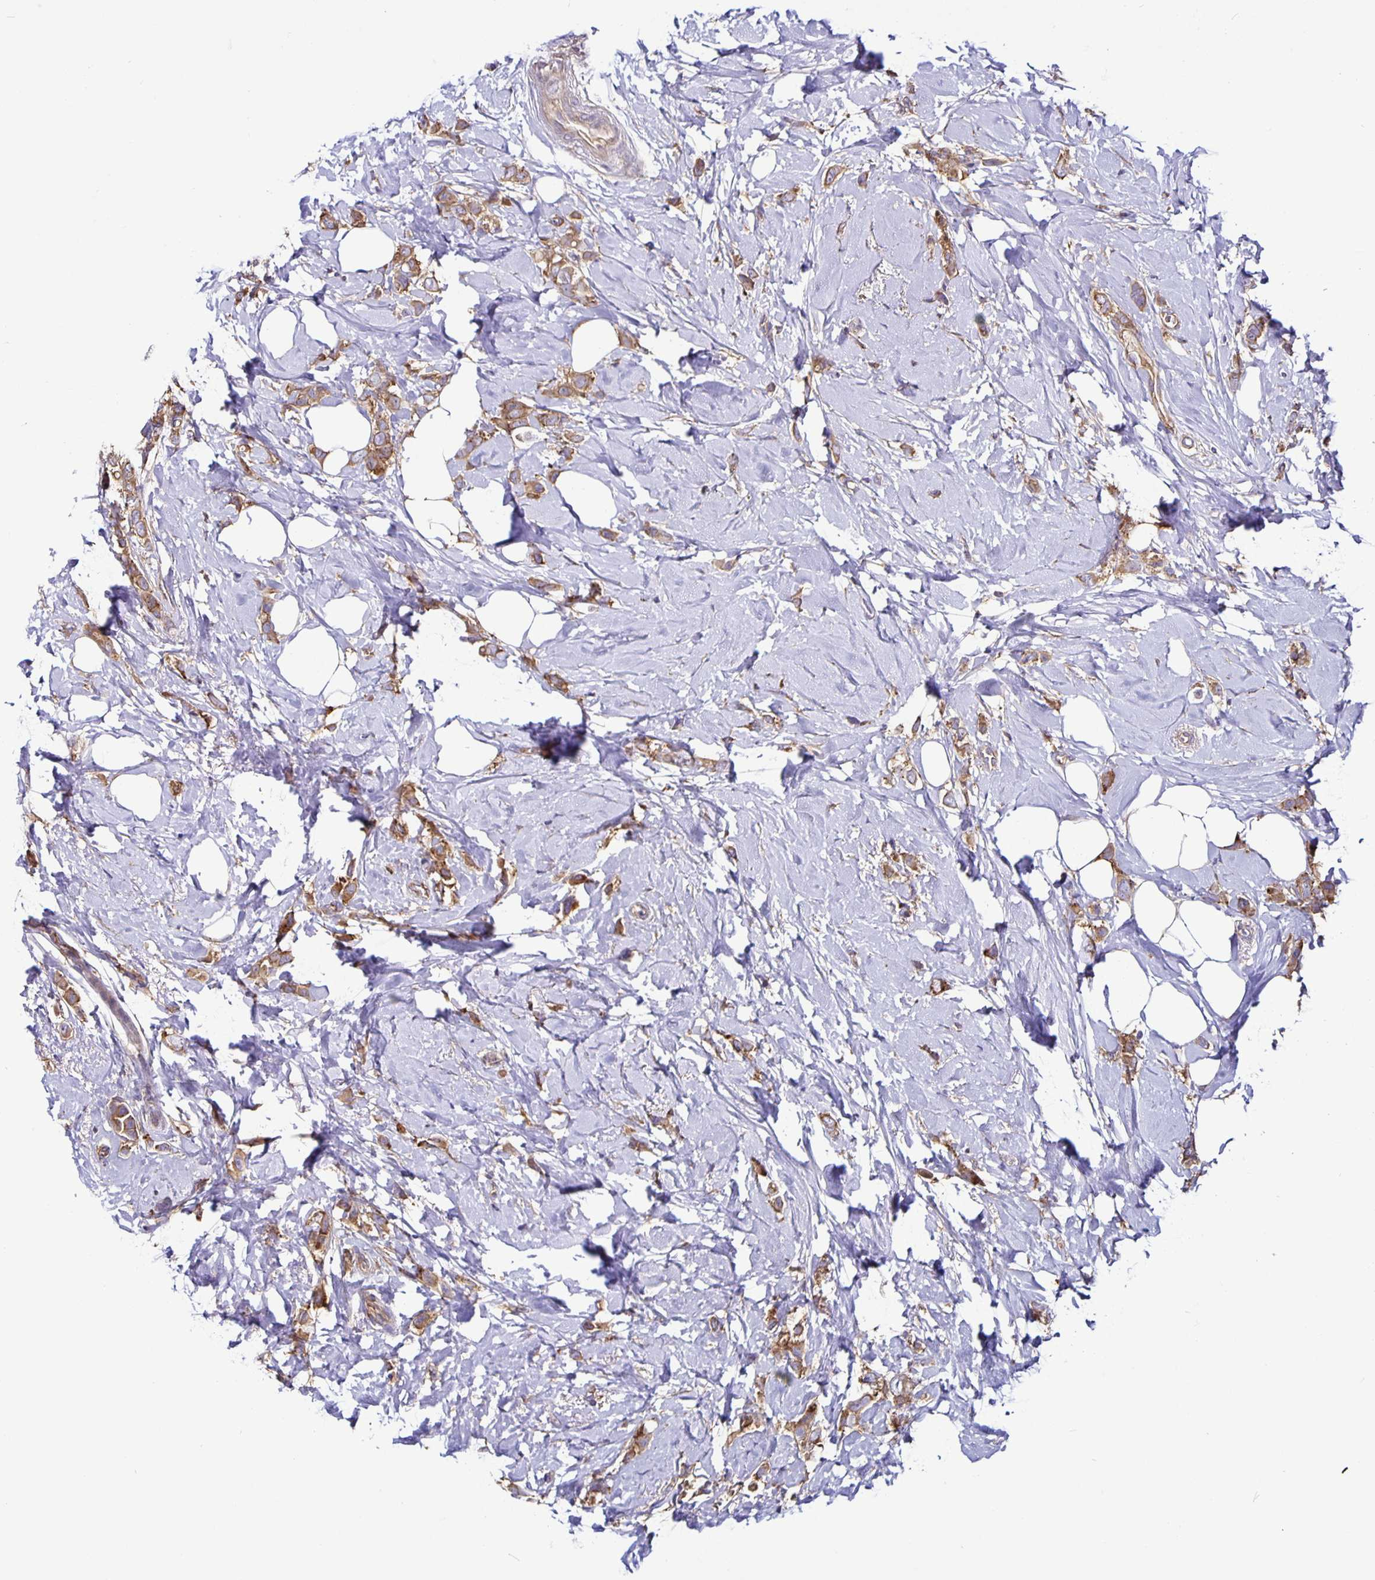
{"staining": {"intensity": "moderate", "quantity": ">75%", "location": "cytoplasmic/membranous"}, "tissue": "breast cancer", "cell_type": "Tumor cells", "image_type": "cancer", "snomed": [{"axis": "morphology", "description": "Lobular carcinoma"}, {"axis": "topography", "description": "Breast"}], "caption": "IHC (DAB) staining of lobular carcinoma (breast) reveals moderate cytoplasmic/membranous protein positivity in about >75% of tumor cells. (Stains: DAB (3,3'-diaminobenzidine) in brown, nuclei in blue, Microscopy: brightfield microscopy at high magnification).", "gene": "SNX5", "patient": {"sex": "female", "age": 66}}